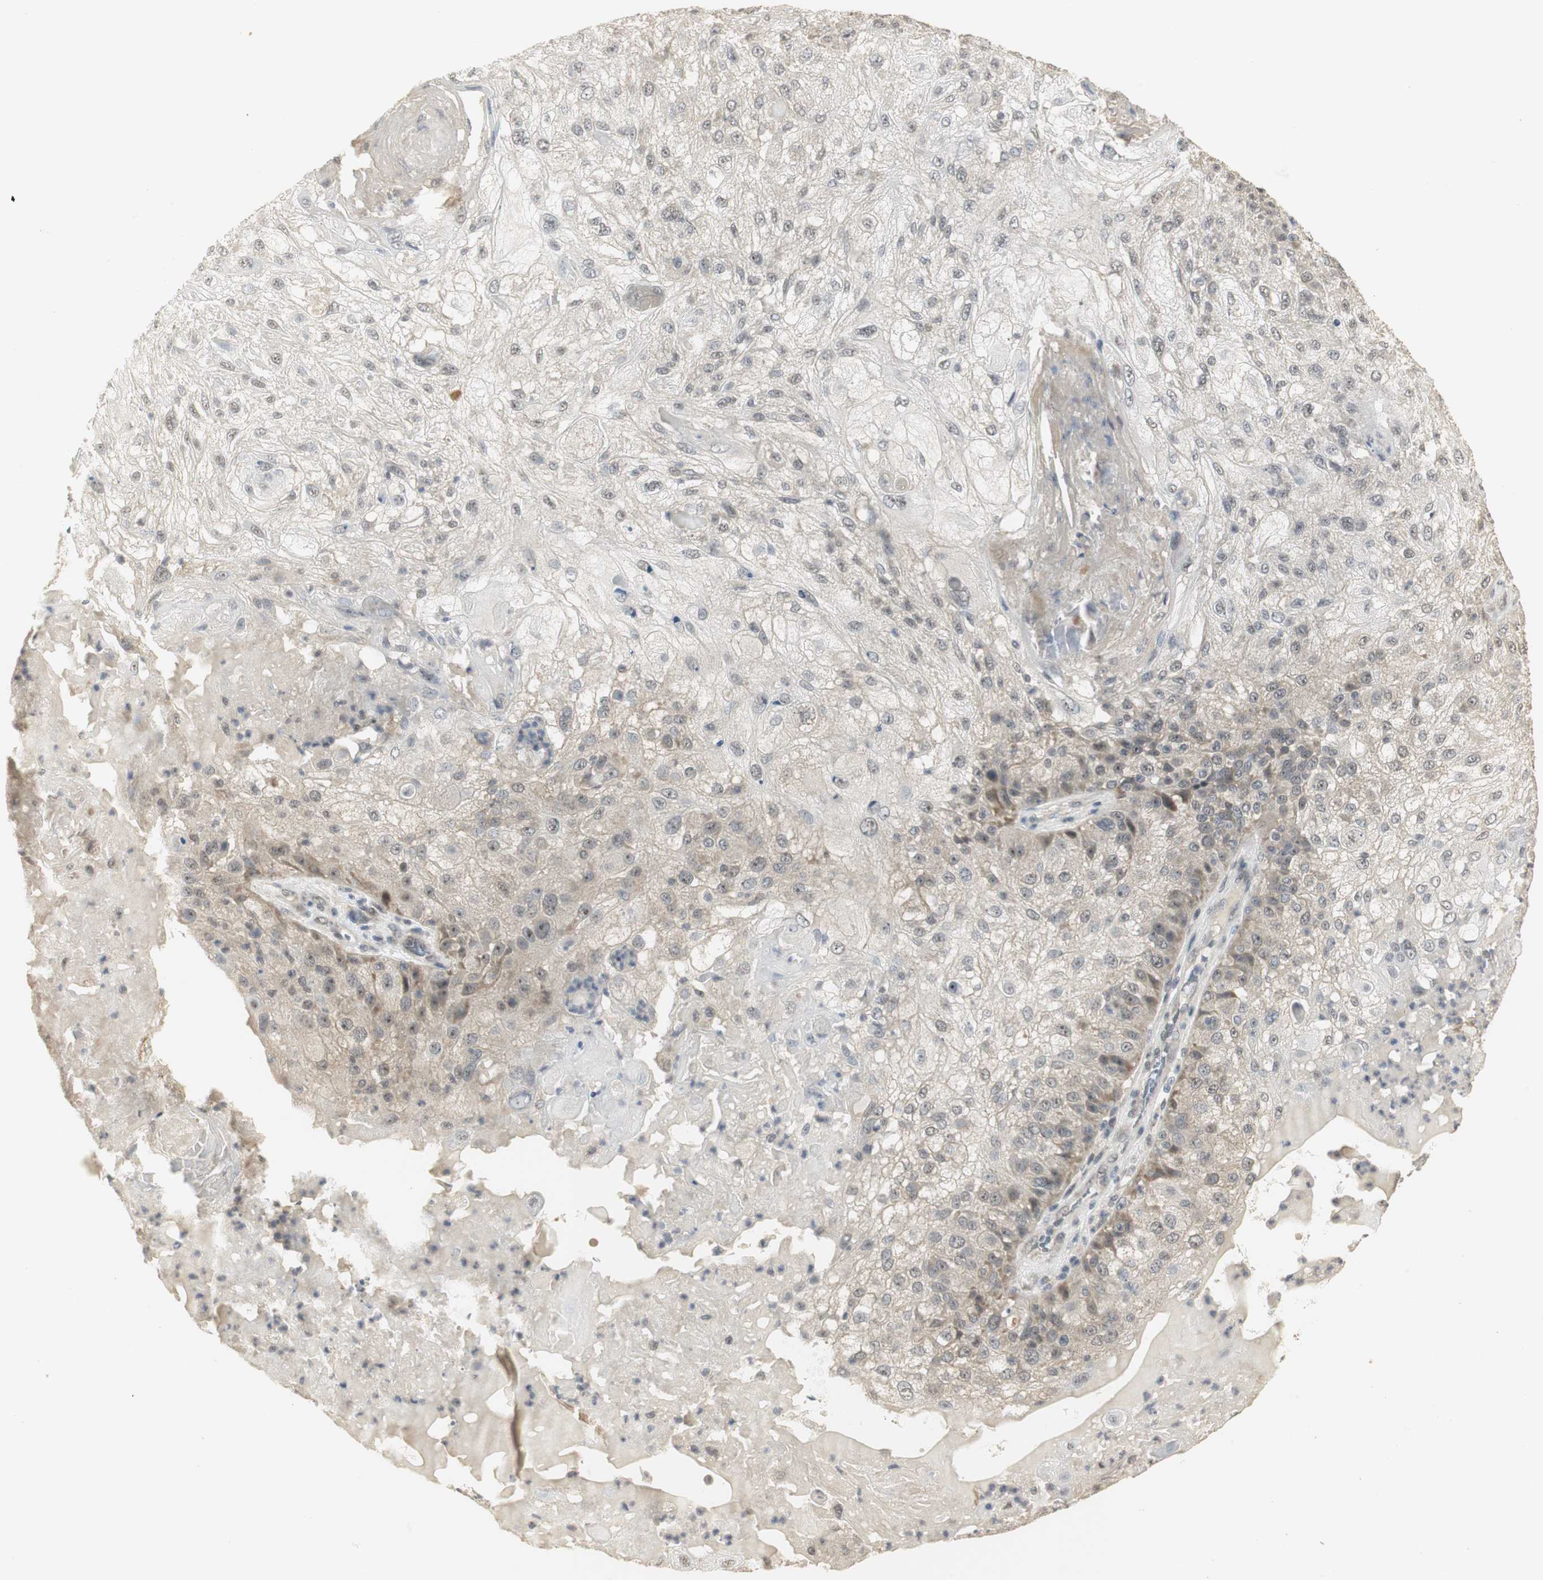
{"staining": {"intensity": "weak", "quantity": "25%-75%", "location": "cytoplasmic/membranous,nuclear"}, "tissue": "skin cancer", "cell_type": "Tumor cells", "image_type": "cancer", "snomed": [{"axis": "morphology", "description": "Normal tissue, NOS"}, {"axis": "morphology", "description": "Squamous cell carcinoma, NOS"}, {"axis": "topography", "description": "Skin"}], "caption": "The micrograph reveals staining of squamous cell carcinoma (skin), revealing weak cytoplasmic/membranous and nuclear protein staining (brown color) within tumor cells.", "gene": "ELOA", "patient": {"sex": "female", "age": 83}}